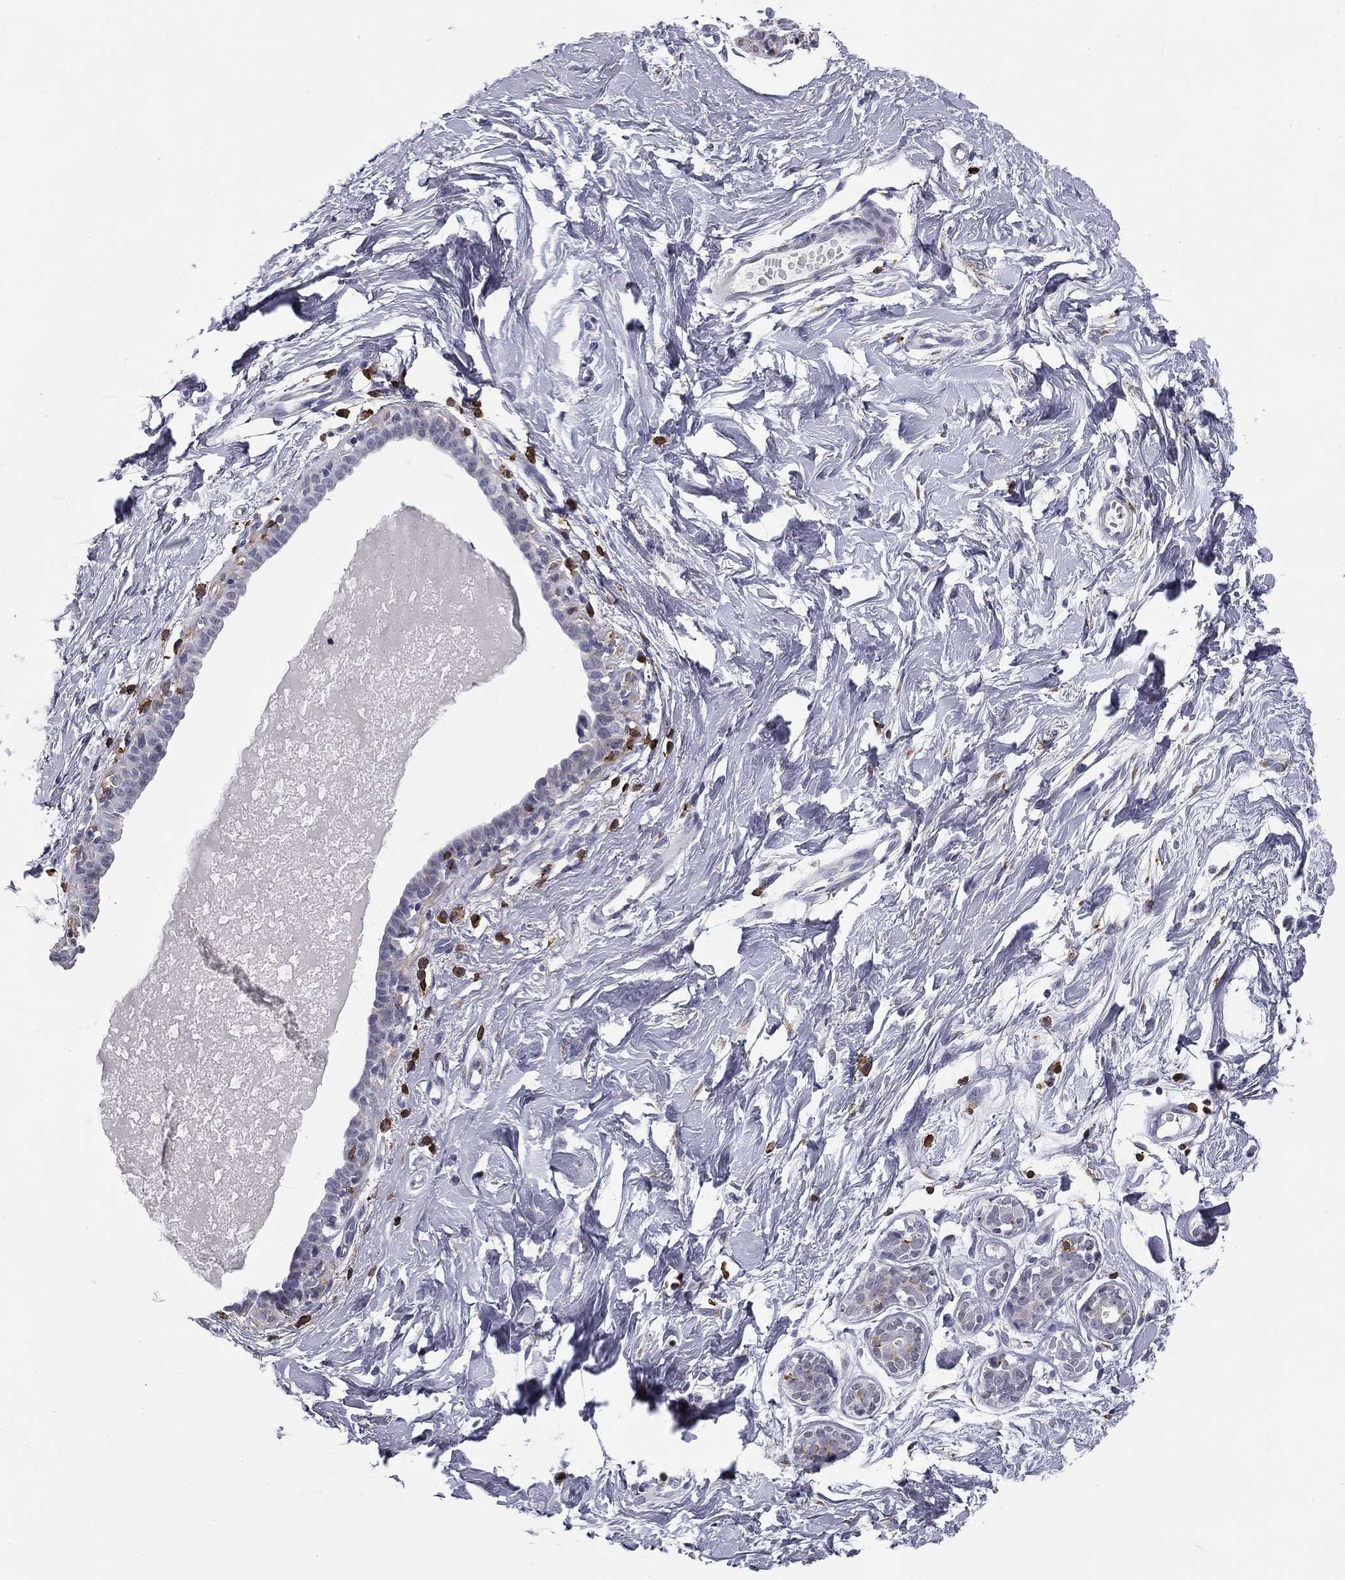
{"staining": {"intensity": "negative", "quantity": "none", "location": "none"}, "tissue": "breast", "cell_type": "Adipocytes", "image_type": "normal", "snomed": [{"axis": "morphology", "description": "Normal tissue, NOS"}, {"axis": "topography", "description": "Breast"}], "caption": "IHC photomicrograph of normal human breast stained for a protein (brown), which demonstrates no expression in adipocytes.", "gene": "TRAT1", "patient": {"sex": "female", "age": 37}}